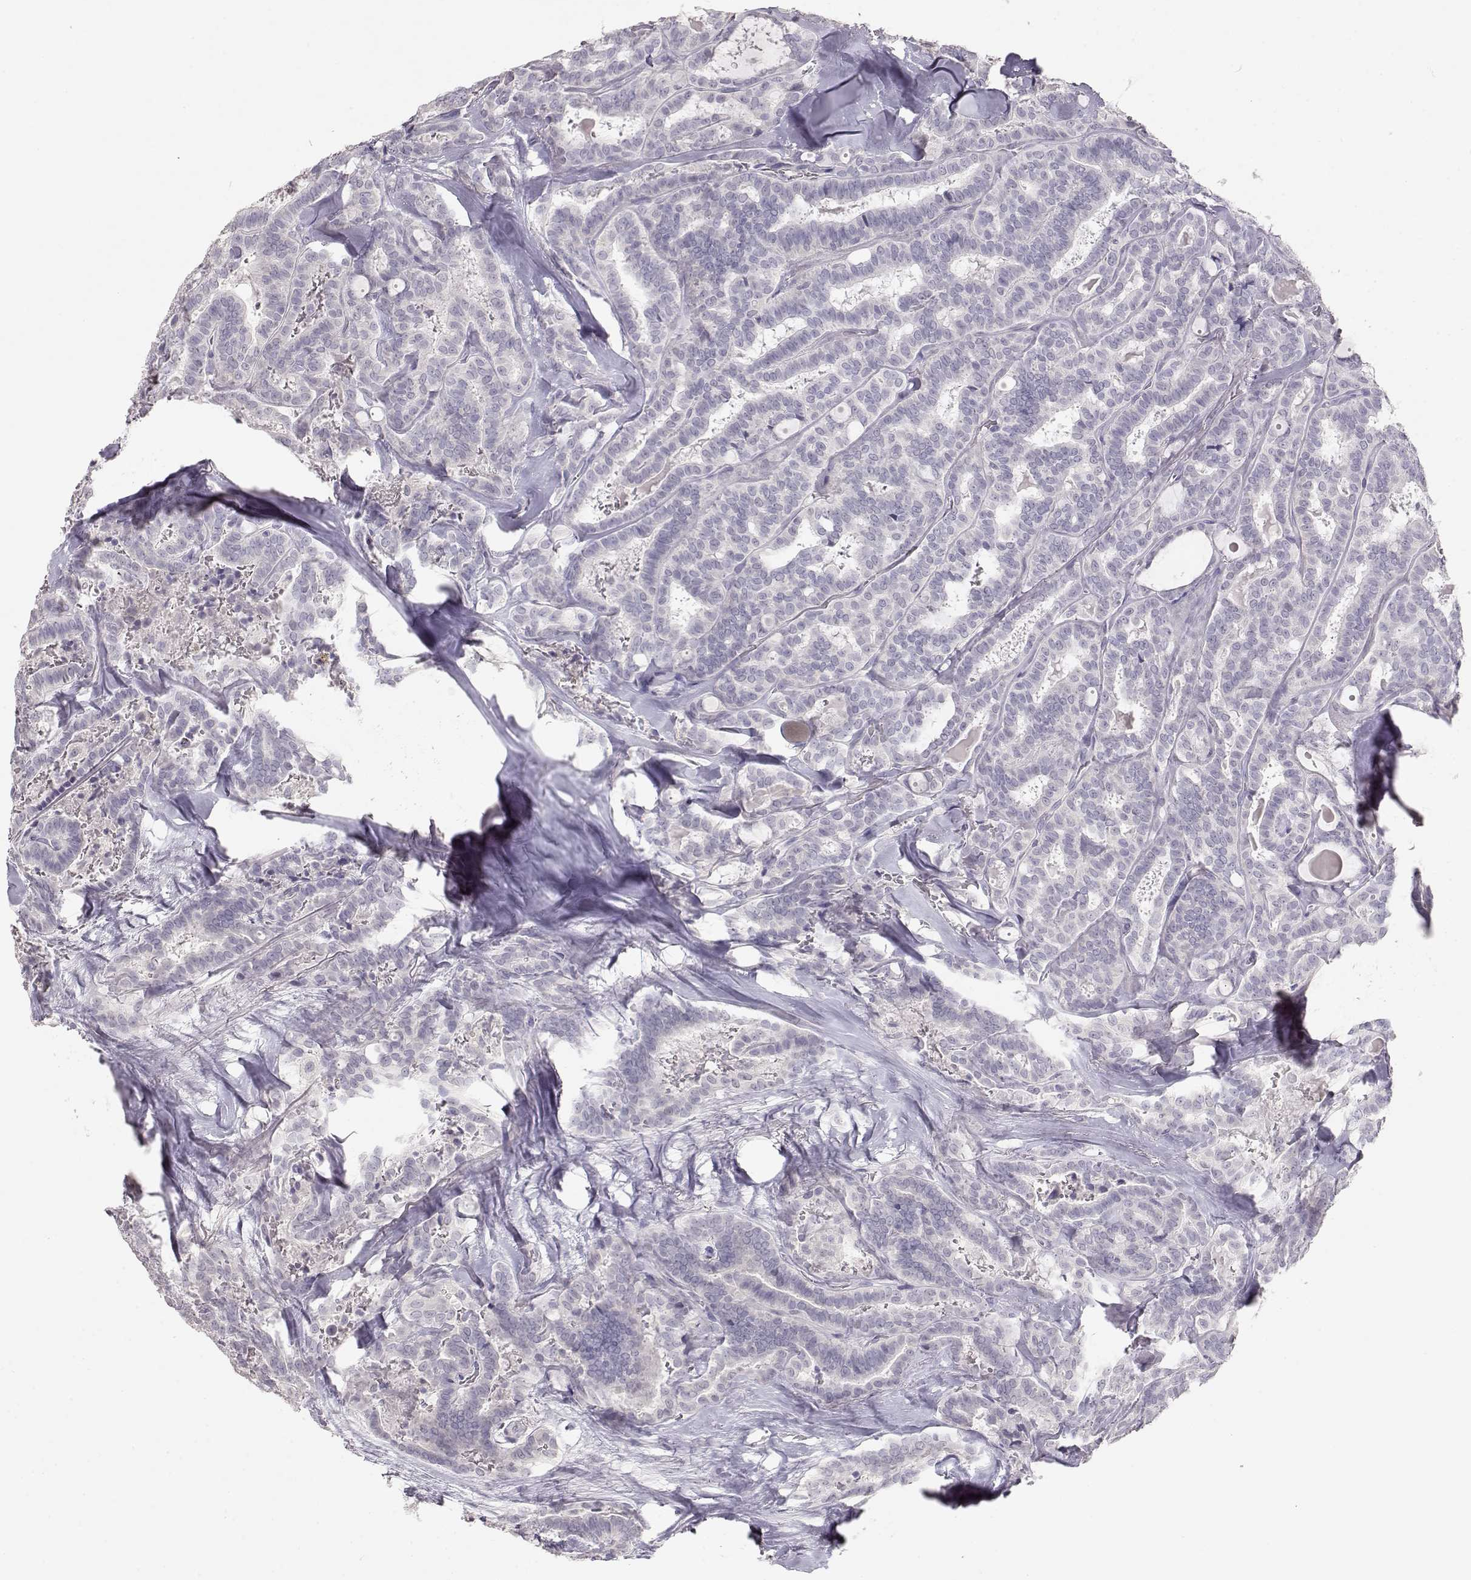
{"staining": {"intensity": "negative", "quantity": "none", "location": "none"}, "tissue": "thyroid cancer", "cell_type": "Tumor cells", "image_type": "cancer", "snomed": [{"axis": "morphology", "description": "Papillary adenocarcinoma, NOS"}, {"axis": "topography", "description": "Thyroid gland"}], "caption": "Micrograph shows no significant protein staining in tumor cells of thyroid cancer (papillary adenocarcinoma).", "gene": "TKTL1", "patient": {"sex": "female", "age": 39}}